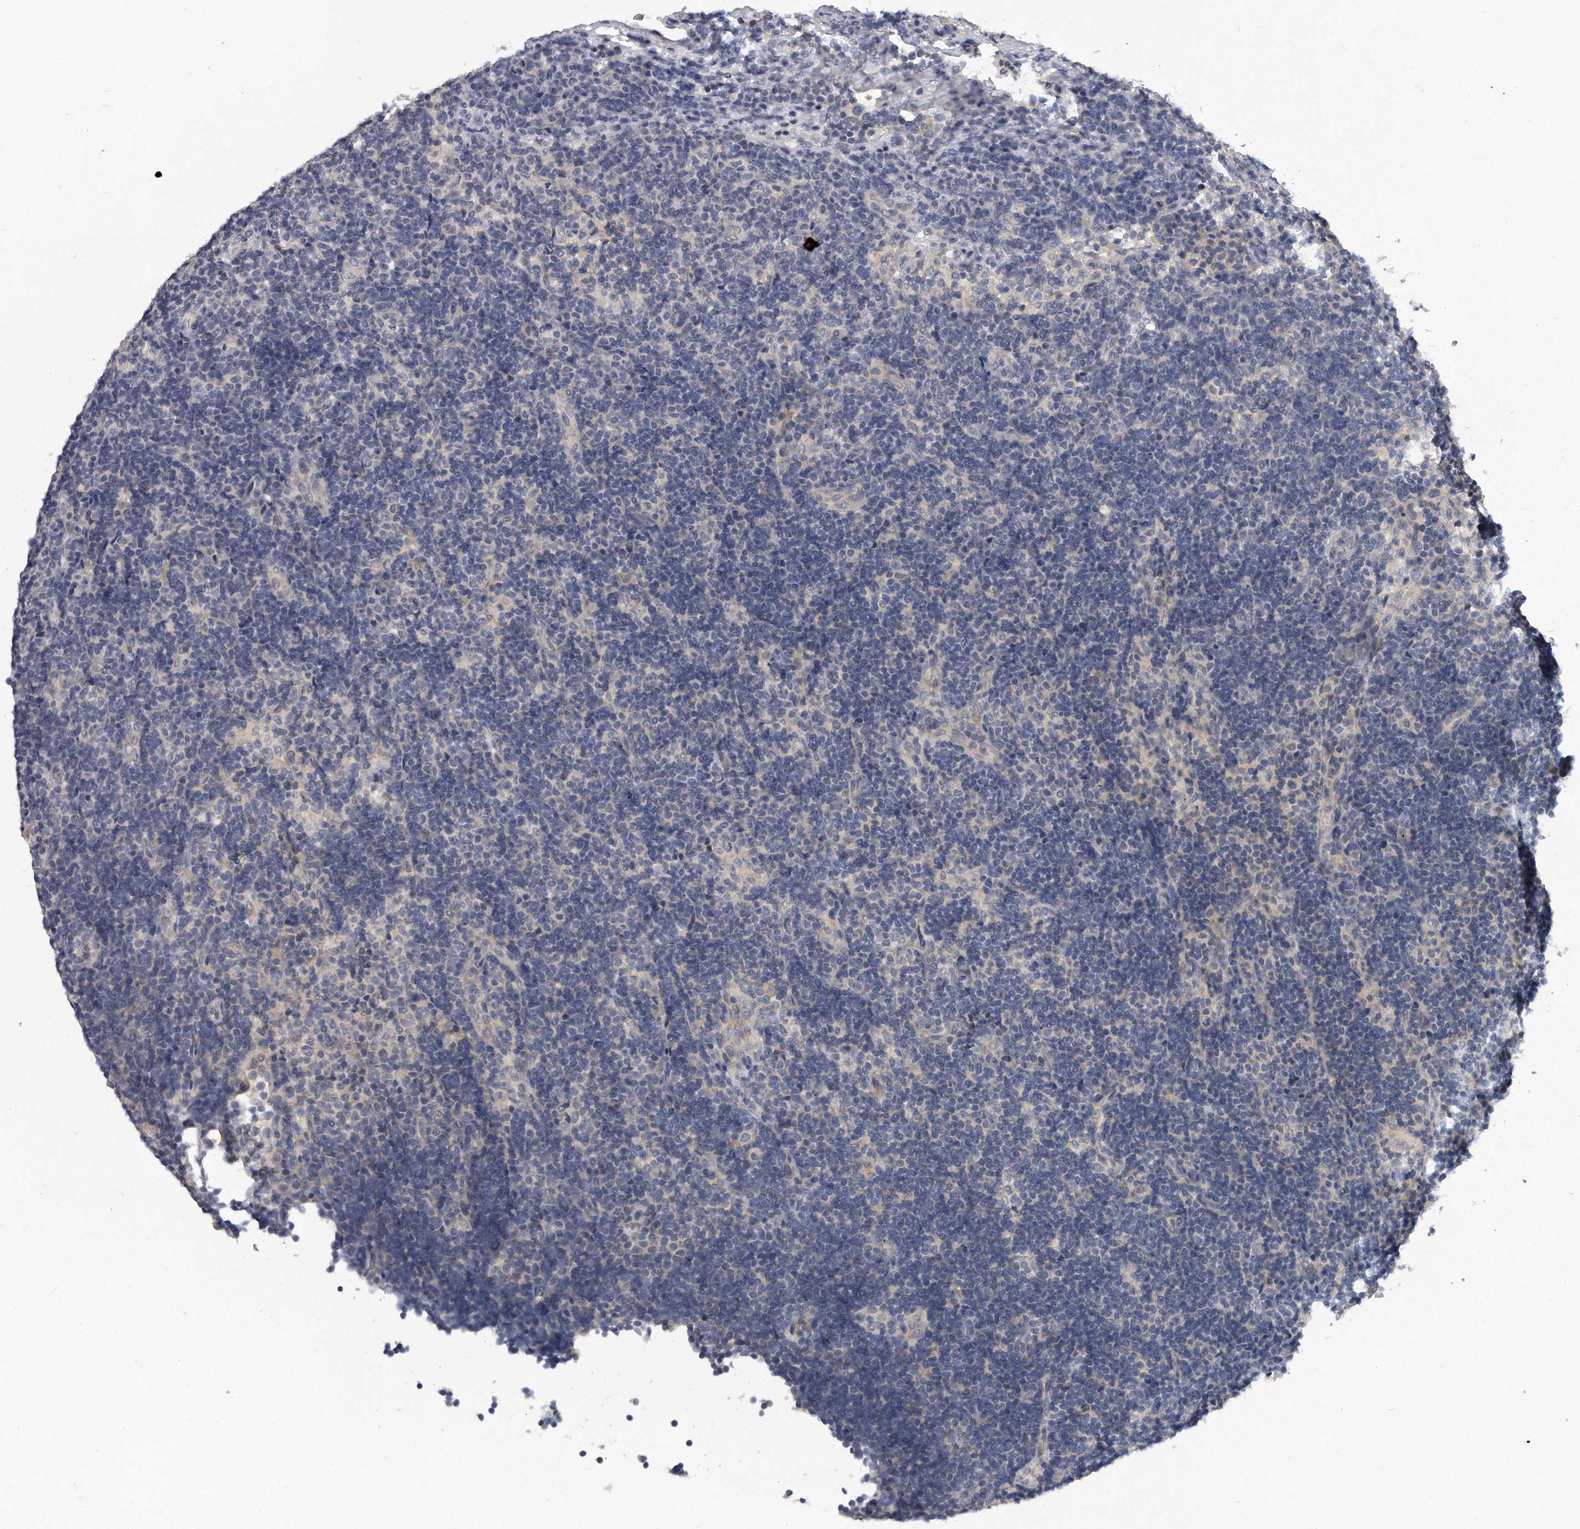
{"staining": {"intensity": "negative", "quantity": "none", "location": "none"}, "tissue": "lymph node", "cell_type": "Germinal center cells", "image_type": "normal", "snomed": [{"axis": "morphology", "description": "Normal tissue, NOS"}, {"axis": "topography", "description": "Lymph node"}], "caption": "Immunohistochemistry micrograph of unremarkable lymph node: human lymph node stained with DAB exhibits no significant protein staining in germinal center cells. (DAB (3,3'-diaminobenzidine) immunohistochemistry (IHC) with hematoxylin counter stain).", "gene": "KLHL7", "patient": {"sex": "female", "age": 22}}